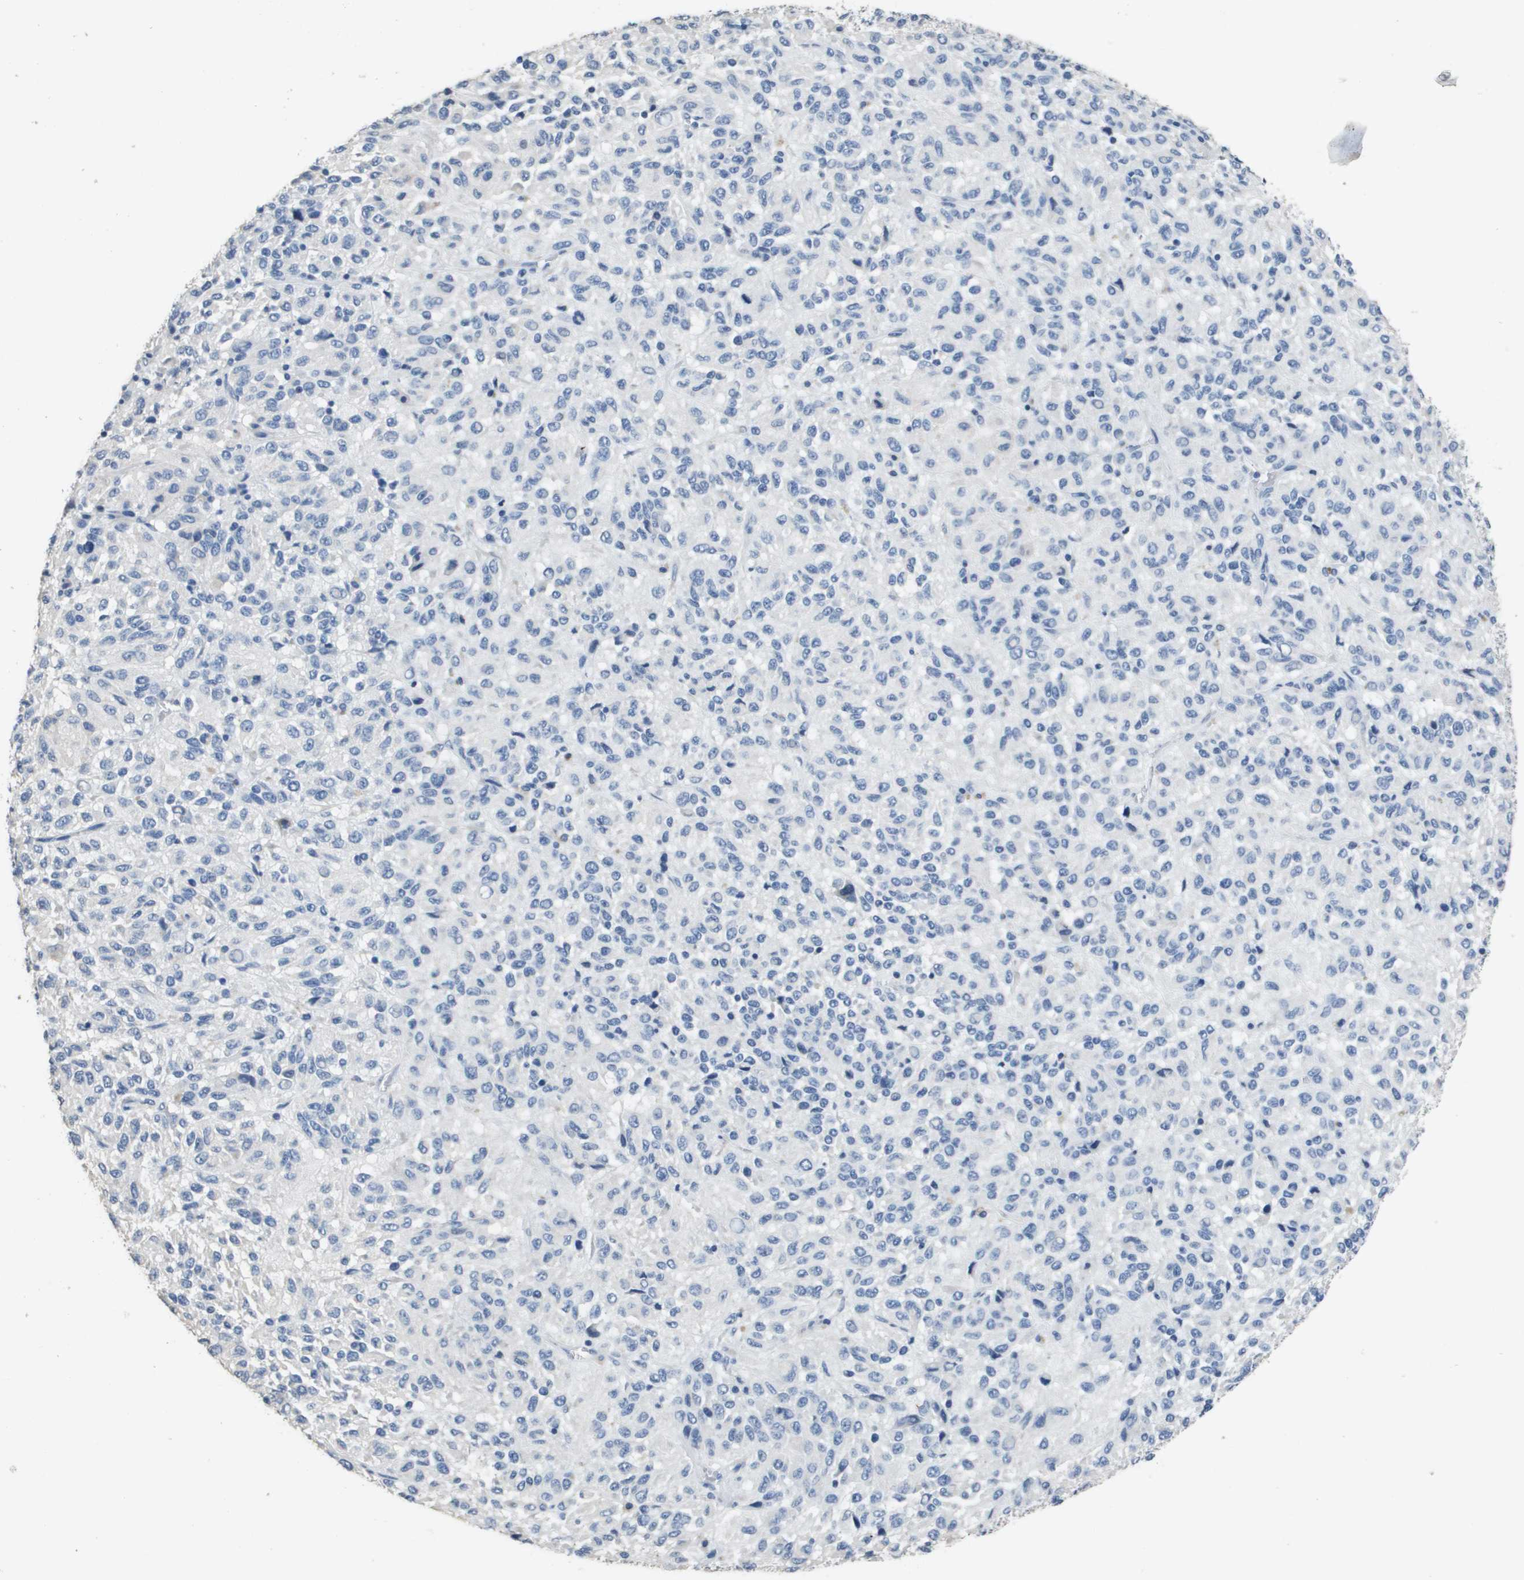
{"staining": {"intensity": "negative", "quantity": "none", "location": "none"}, "tissue": "melanoma", "cell_type": "Tumor cells", "image_type": "cancer", "snomed": [{"axis": "morphology", "description": "Malignant melanoma, Metastatic site"}, {"axis": "topography", "description": "Lung"}], "caption": "Tumor cells are negative for protein expression in human malignant melanoma (metastatic site).", "gene": "MT3", "patient": {"sex": "male", "age": 64}}